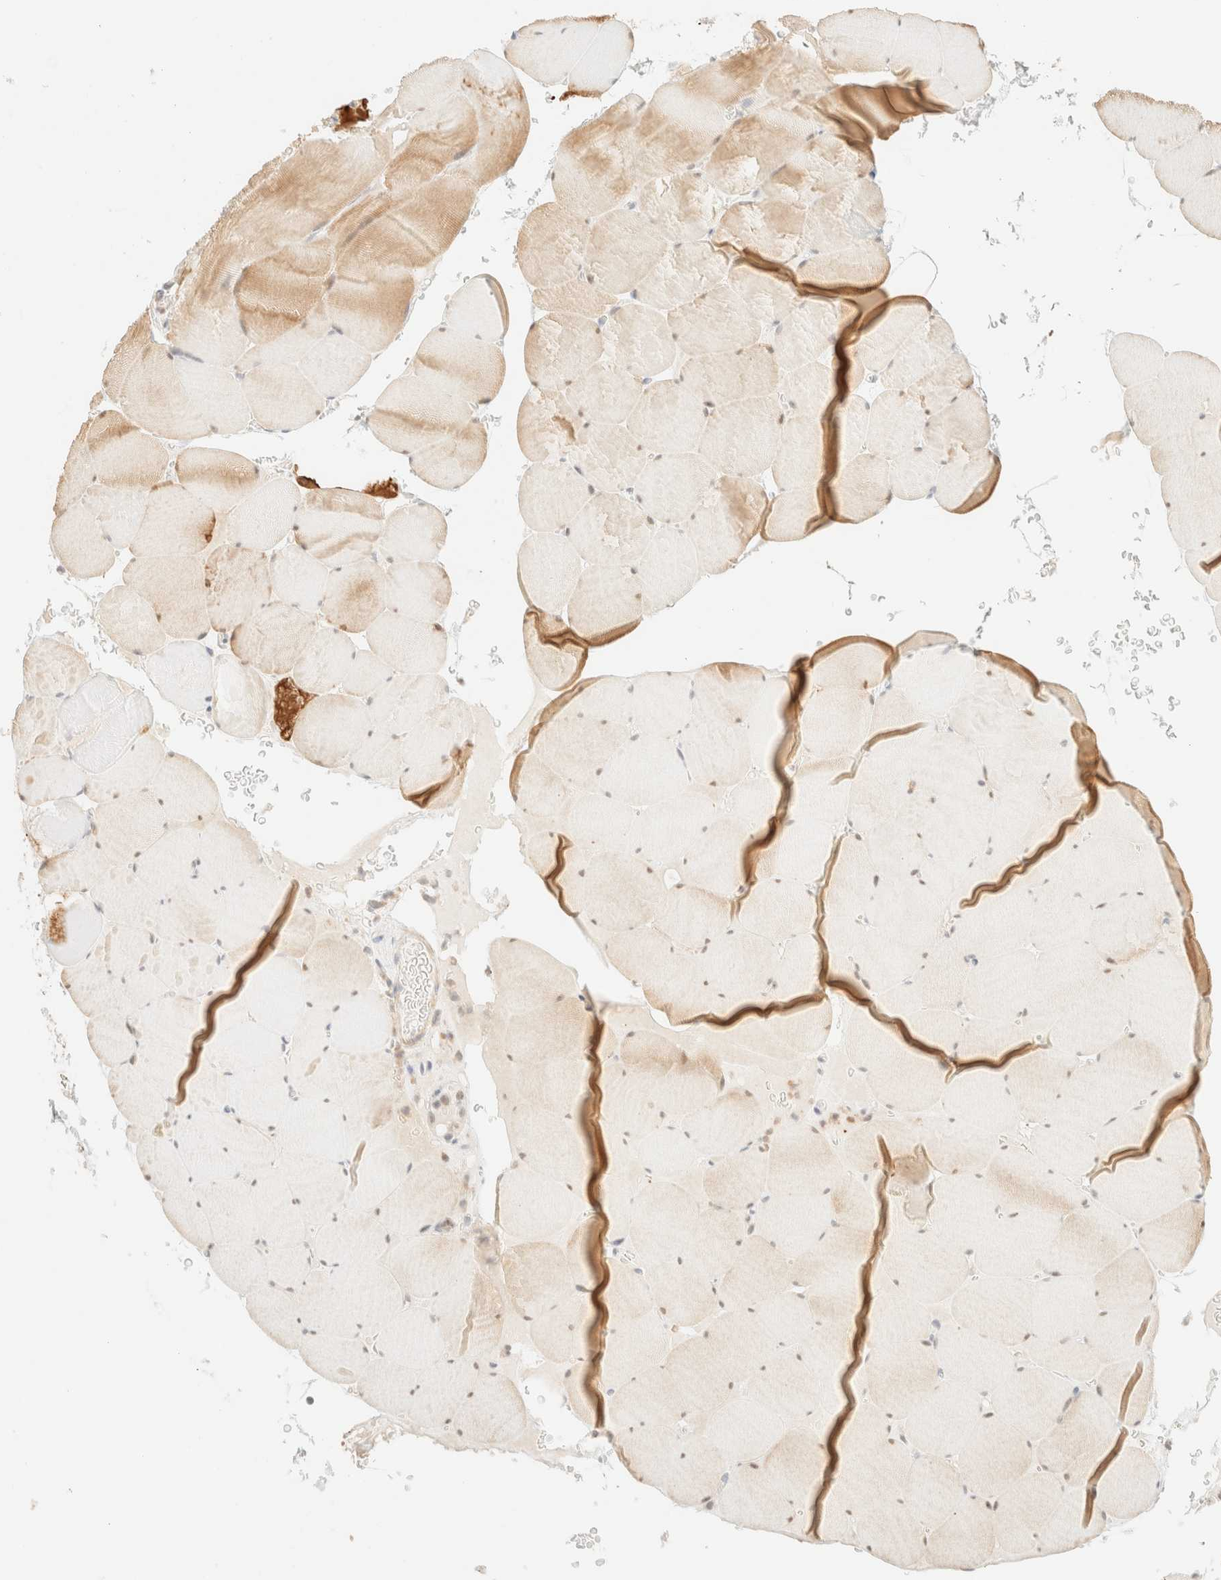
{"staining": {"intensity": "moderate", "quantity": "25%-75%", "location": "cytoplasmic/membranous"}, "tissue": "skeletal muscle", "cell_type": "Myocytes", "image_type": "normal", "snomed": [{"axis": "morphology", "description": "Normal tissue, NOS"}, {"axis": "topography", "description": "Skeletal muscle"}], "caption": "This image exhibits unremarkable skeletal muscle stained with immunohistochemistry to label a protein in brown. The cytoplasmic/membranous of myocytes show moderate positivity for the protein. Nuclei are counter-stained blue.", "gene": "TSR1", "patient": {"sex": "male", "age": 62}}